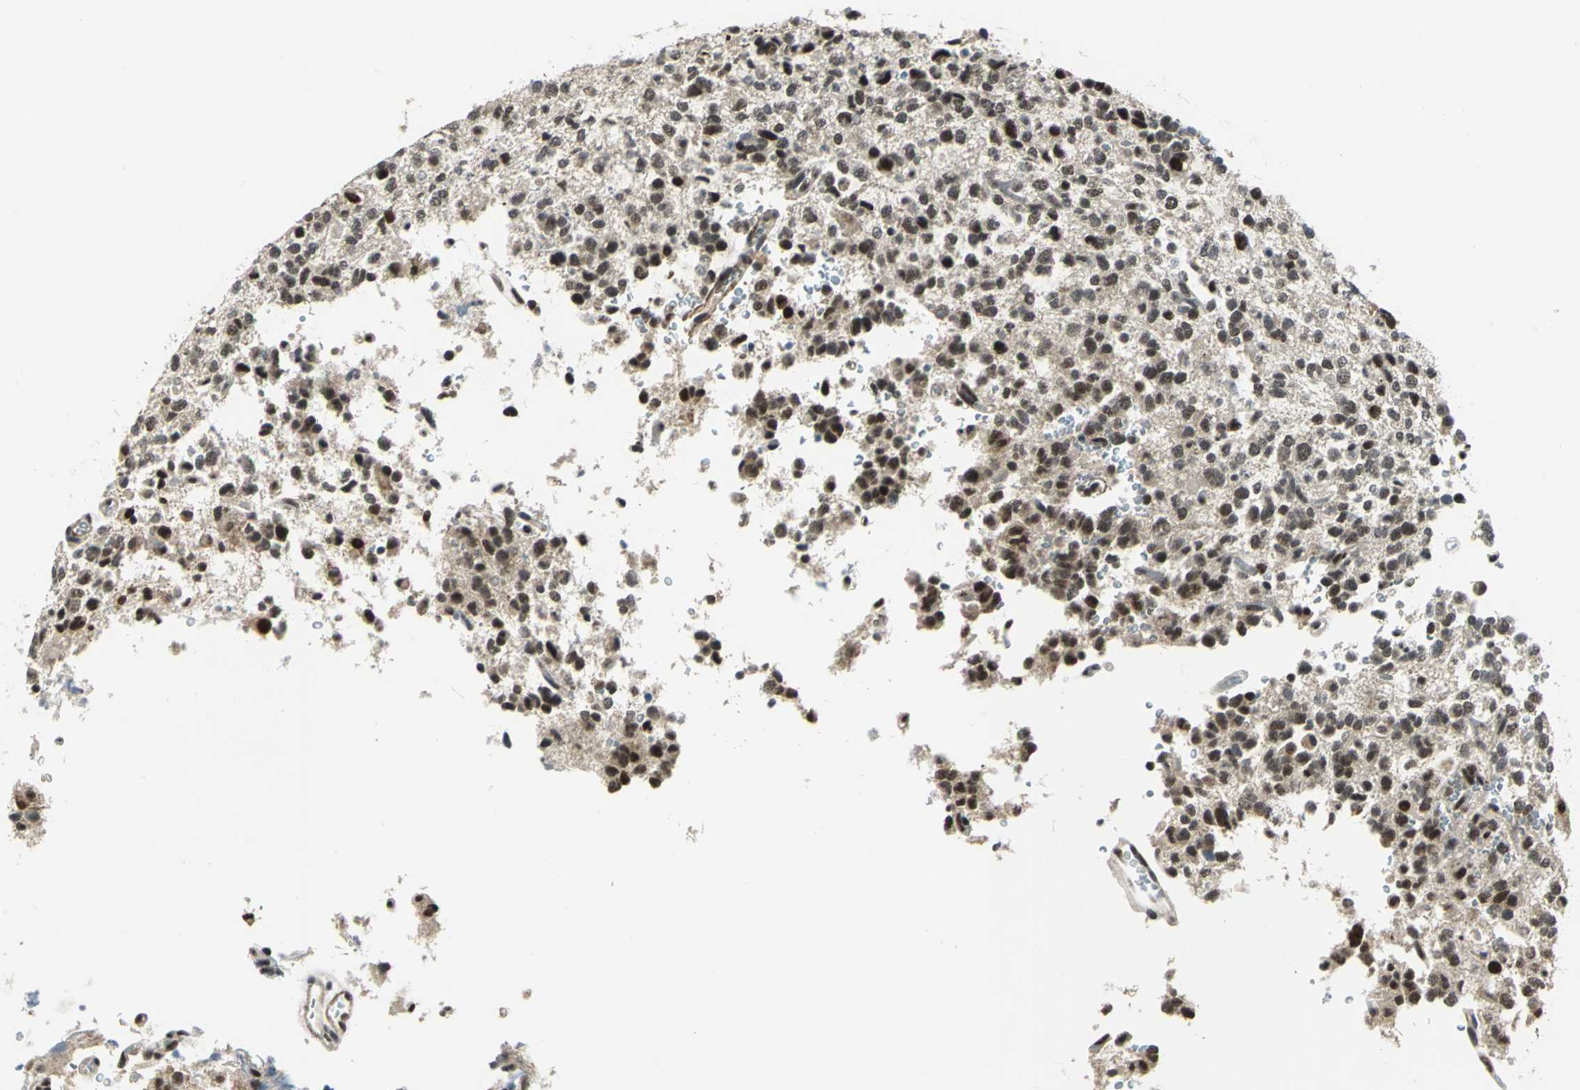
{"staining": {"intensity": "moderate", "quantity": ">75%", "location": "nuclear"}, "tissue": "glioma", "cell_type": "Tumor cells", "image_type": "cancer", "snomed": [{"axis": "morphology", "description": "Glioma, malignant, High grade"}, {"axis": "topography", "description": "Brain"}], "caption": "Immunohistochemical staining of human glioma demonstrates moderate nuclear protein staining in about >75% of tumor cells. Nuclei are stained in blue.", "gene": "MTA1", "patient": {"sex": "male", "age": 47}}